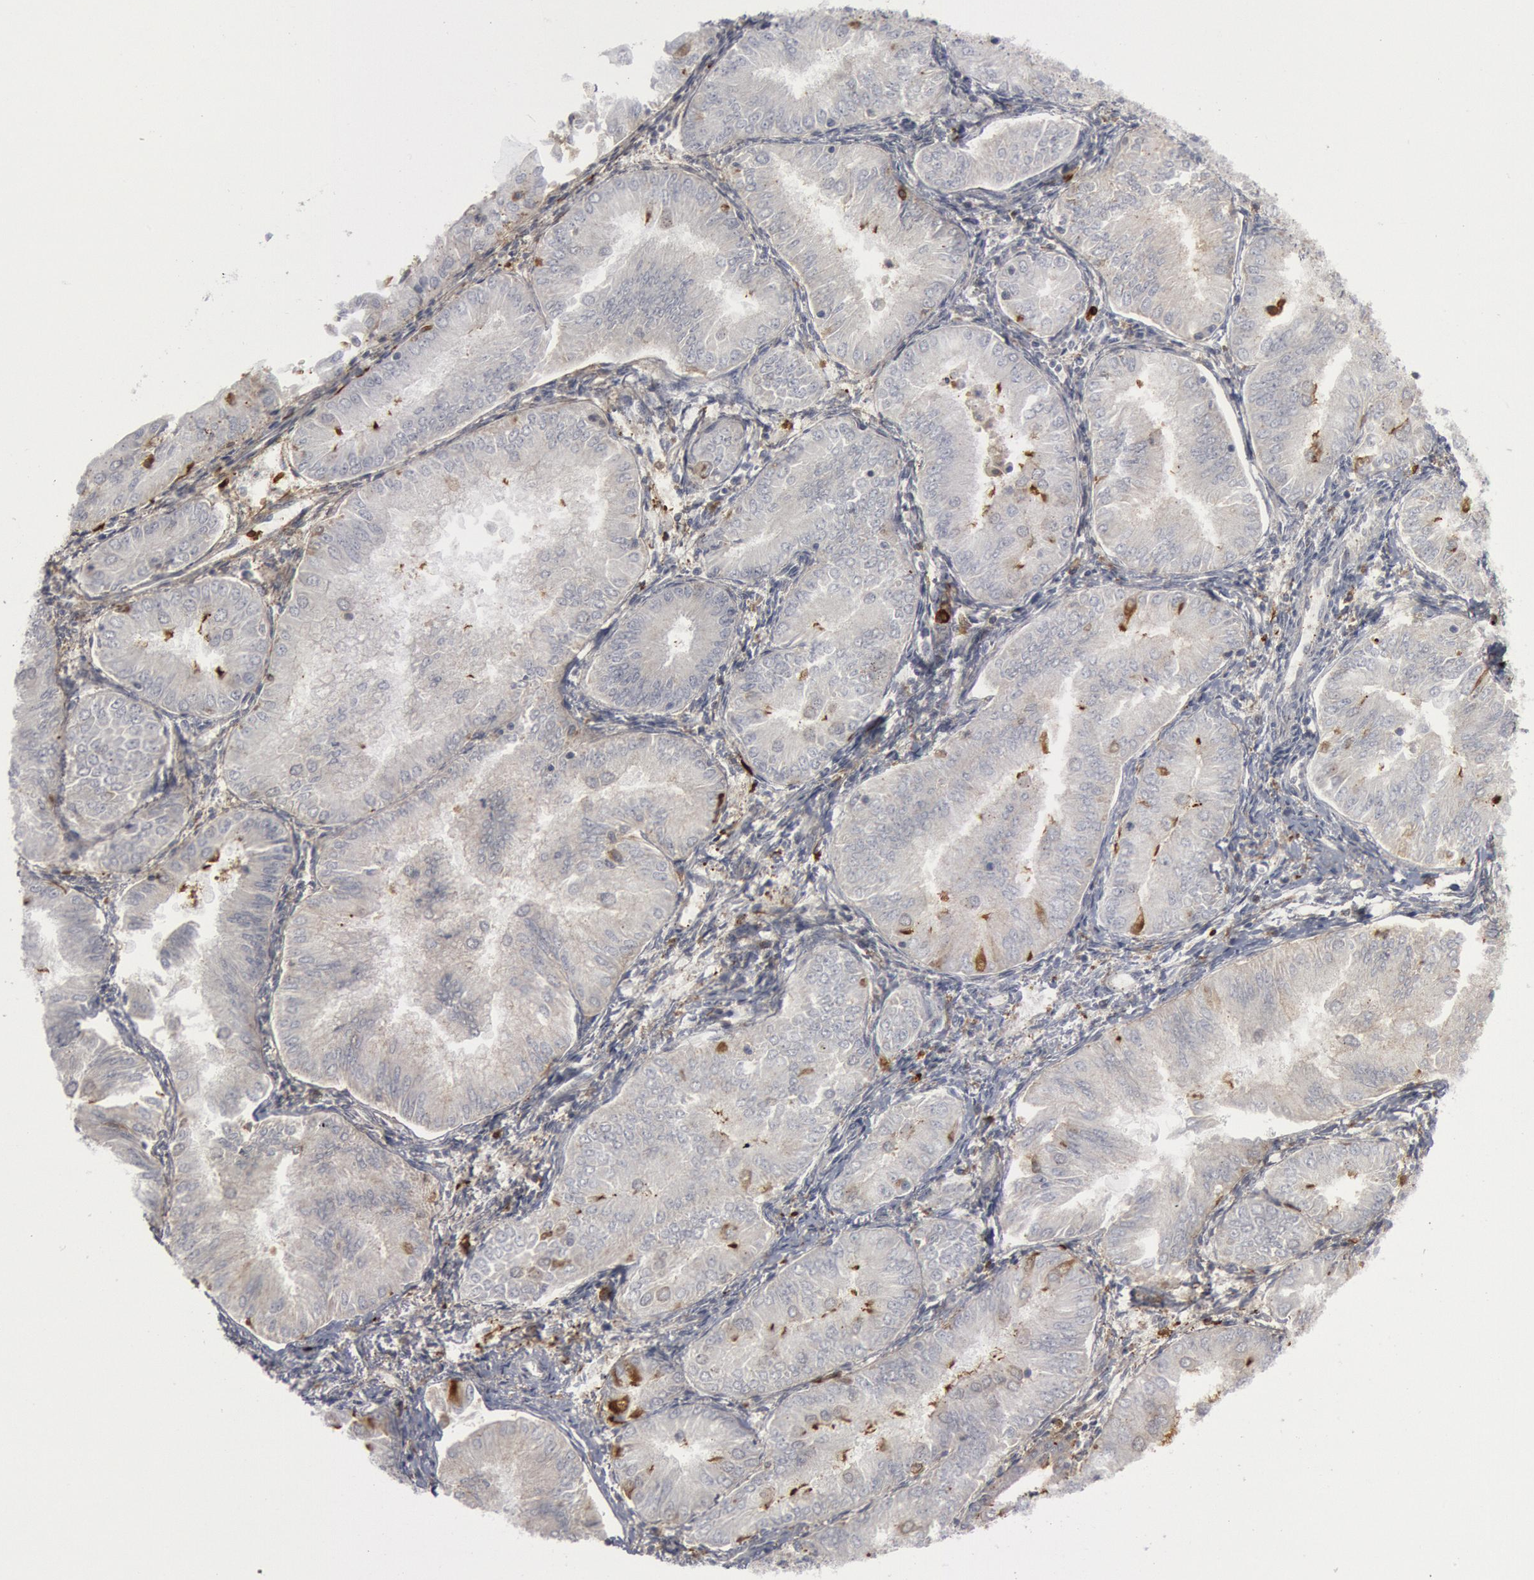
{"staining": {"intensity": "negative", "quantity": "none", "location": "none"}, "tissue": "endometrial cancer", "cell_type": "Tumor cells", "image_type": "cancer", "snomed": [{"axis": "morphology", "description": "Adenocarcinoma, NOS"}, {"axis": "topography", "description": "Endometrium"}], "caption": "A high-resolution photomicrograph shows immunohistochemistry (IHC) staining of endometrial cancer (adenocarcinoma), which exhibits no significant expression in tumor cells. (Immunohistochemistry, brightfield microscopy, high magnification).", "gene": "C1QC", "patient": {"sex": "female", "age": 53}}